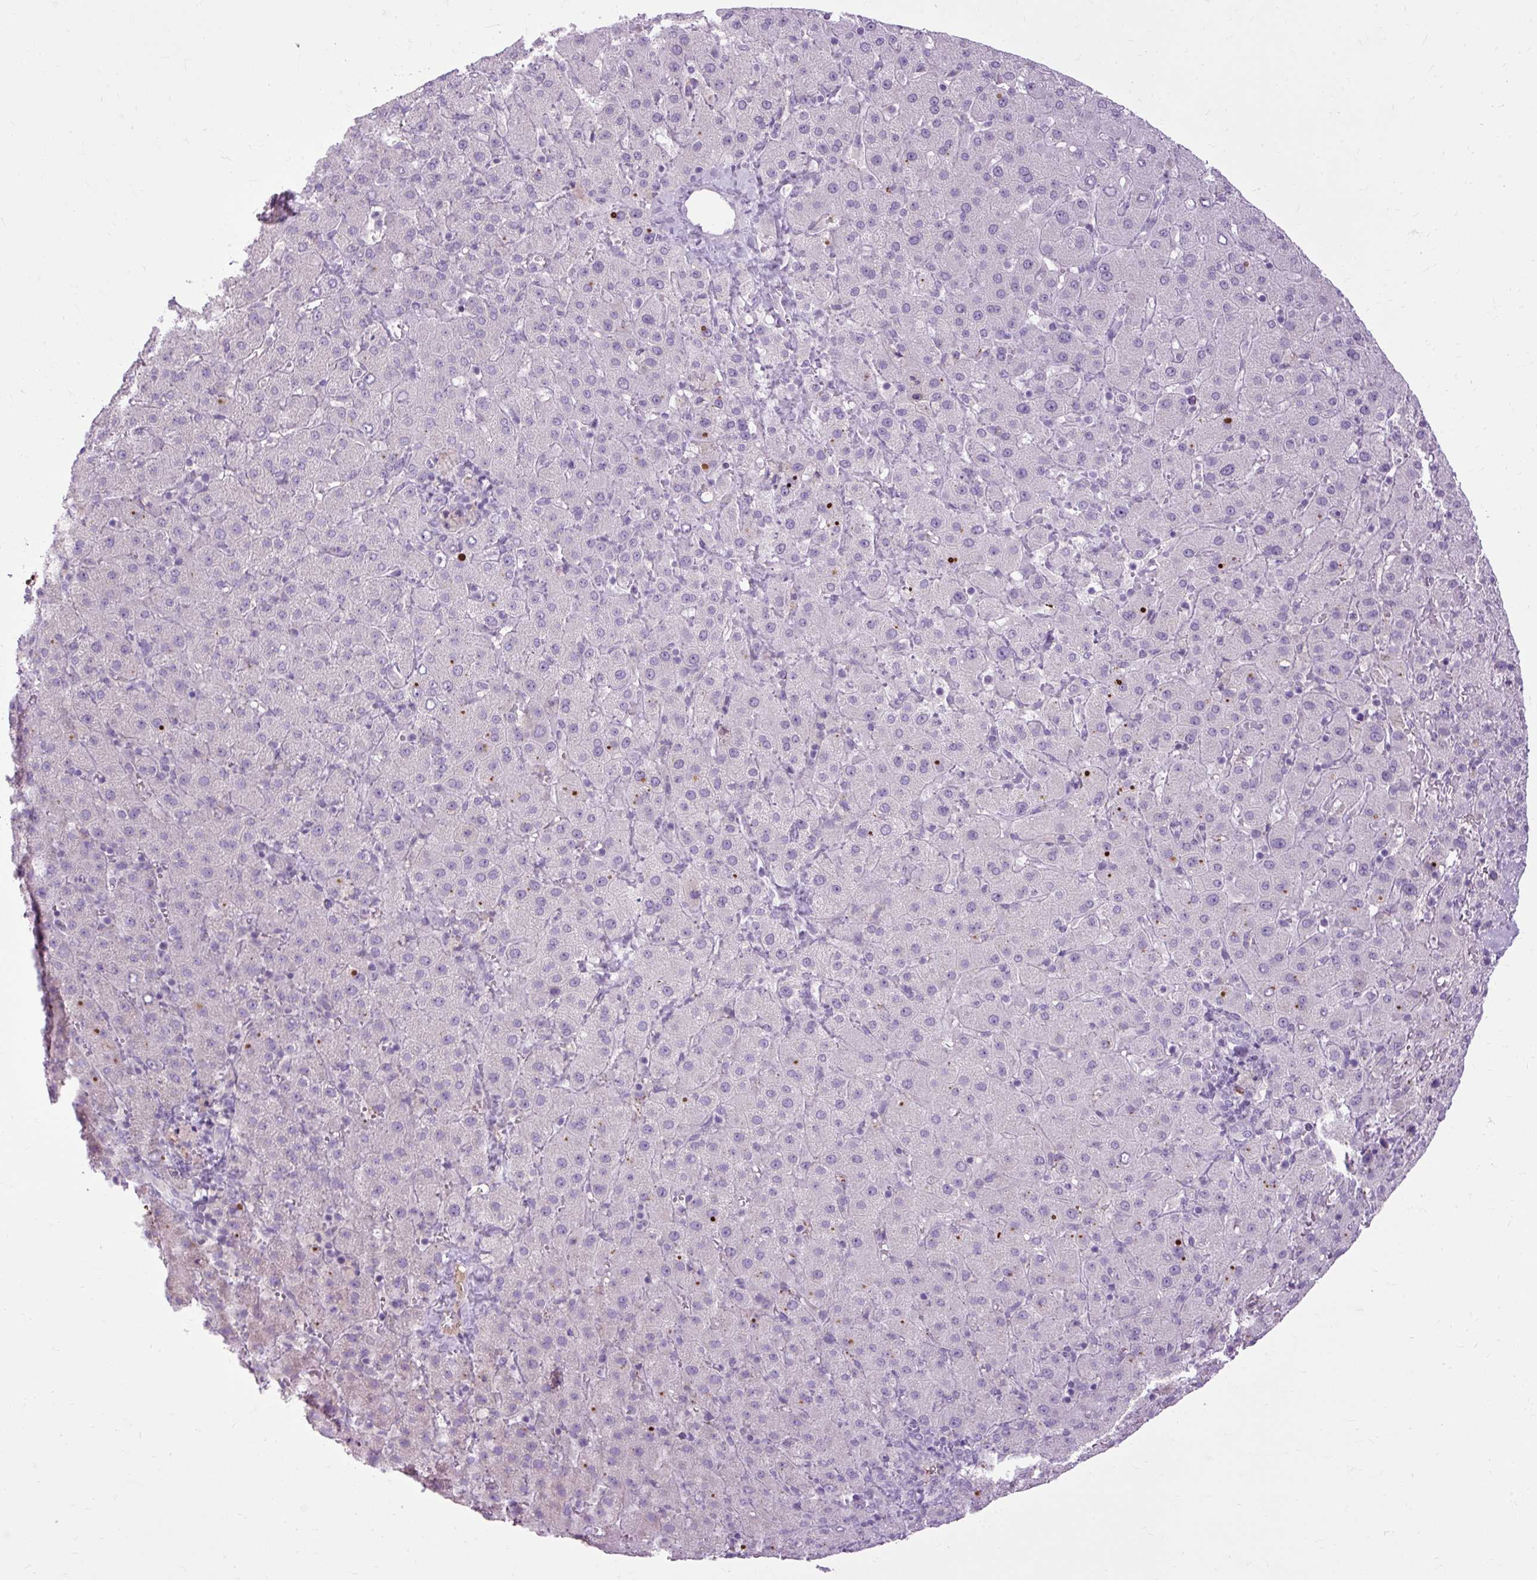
{"staining": {"intensity": "negative", "quantity": "none", "location": "none"}, "tissue": "liver cancer", "cell_type": "Tumor cells", "image_type": "cancer", "snomed": [{"axis": "morphology", "description": "Carcinoma, Hepatocellular, NOS"}, {"axis": "topography", "description": "Liver"}], "caption": "This is a histopathology image of immunohistochemistry (IHC) staining of liver cancer (hepatocellular carcinoma), which shows no positivity in tumor cells.", "gene": "ARRDC2", "patient": {"sex": "female", "age": 58}}